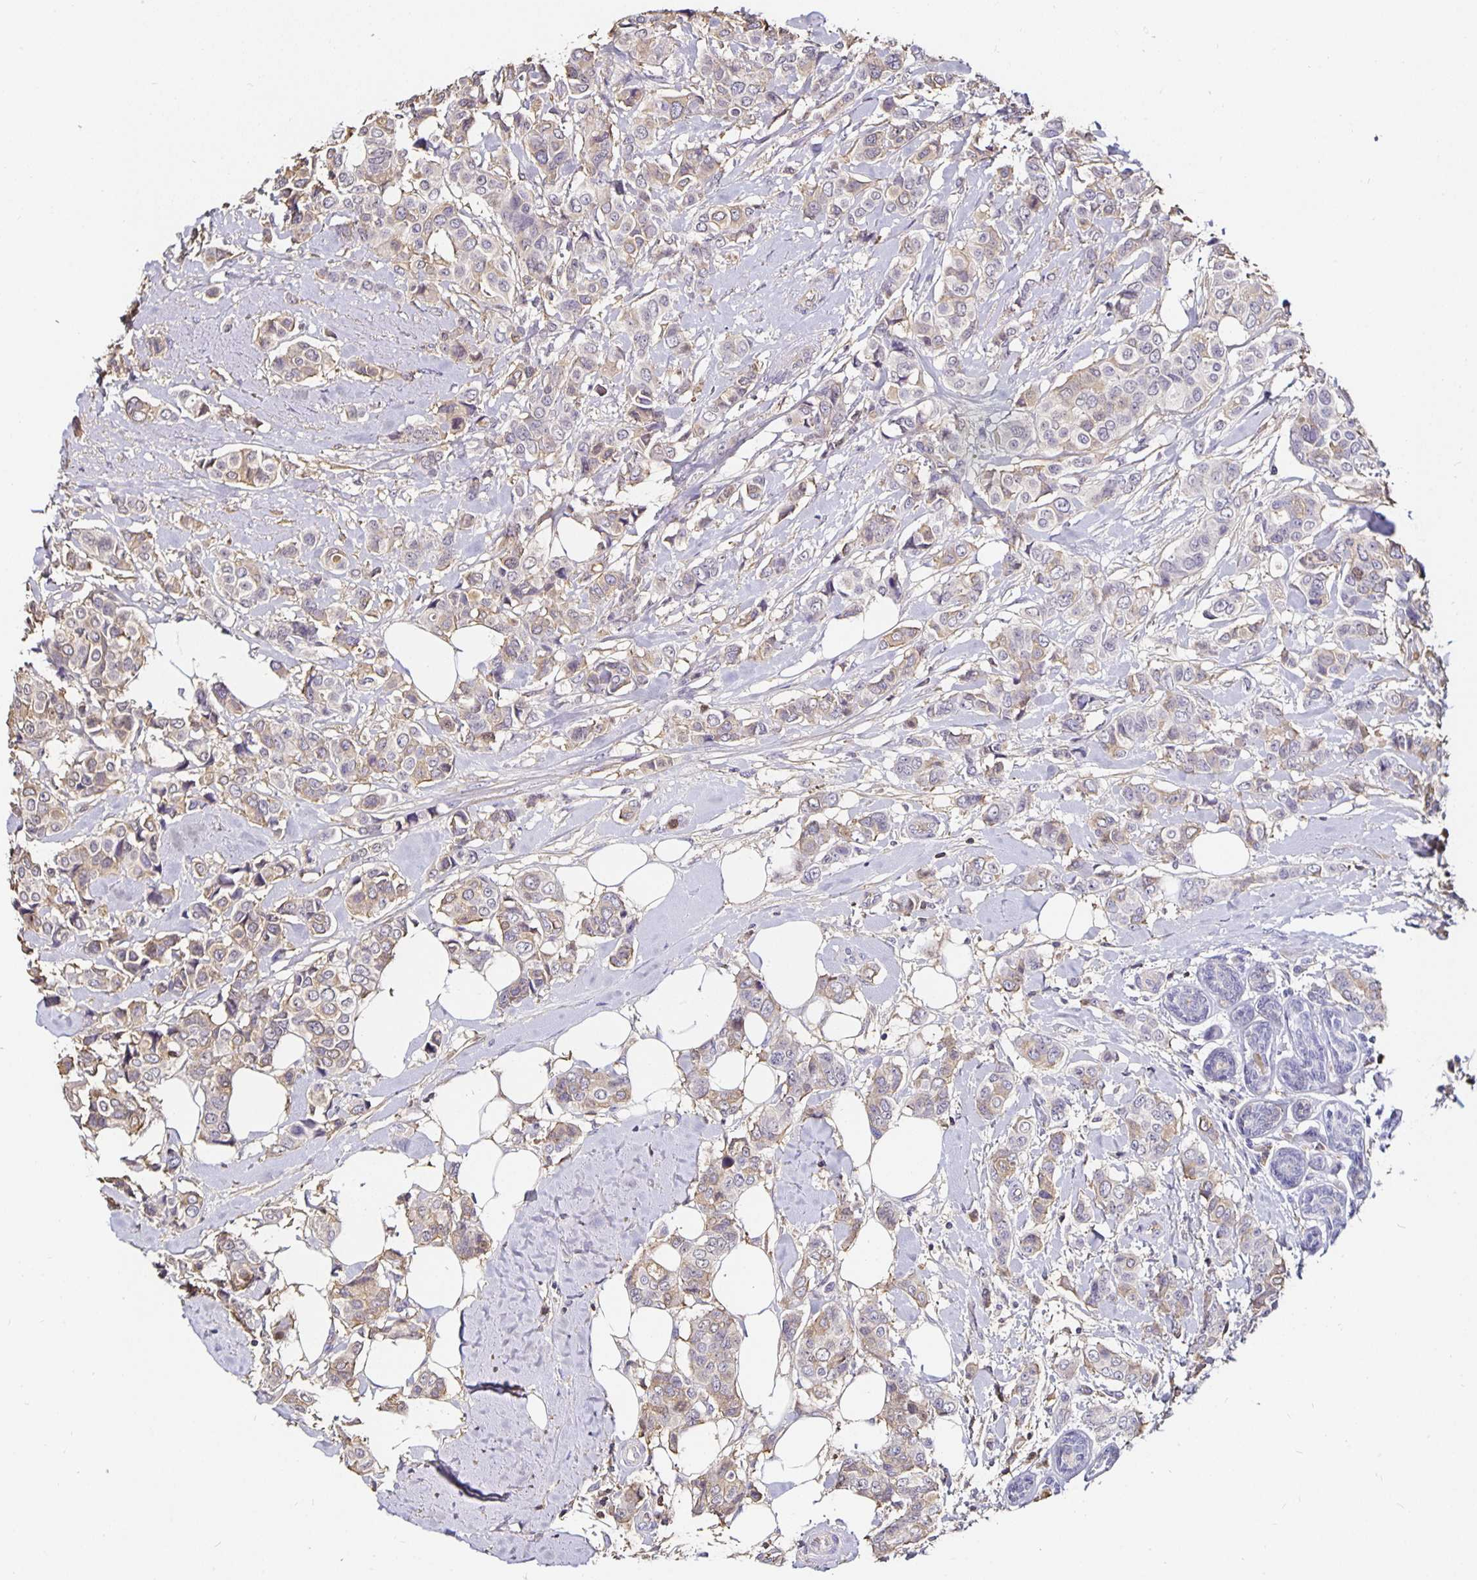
{"staining": {"intensity": "weak", "quantity": "25%-75%", "location": "cytoplasmic/membranous"}, "tissue": "breast cancer", "cell_type": "Tumor cells", "image_type": "cancer", "snomed": [{"axis": "morphology", "description": "Lobular carcinoma"}, {"axis": "topography", "description": "Breast"}], "caption": "Weak cytoplasmic/membranous staining is present in about 25%-75% of tumor cells in breast lobular carcinoma.", "gene": "TTR", "patient": {"sex": "female", "age": 51}}